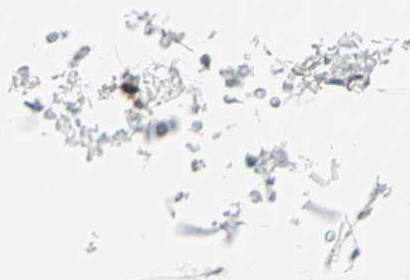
{"staining": {"intensity": "moderate", "quantity": ">75%", "location": "cytoplasmic/membranous"}, "tissue": "adipose tissue", "cell_type": "Adipocytes", "image_type": "normal", "snomed": [{"axis": "morphology", "description": "Normal tissue, NOS"}, {"axis": "topography", "description": "Soft tissue"}], "caption": "Moderate cytoplasmic/membranous protein staining is seen in about >75% of adipocytes in adipose tissue.", "gene": "PDIA4", "patient": {"sex": "male", "age": 72}}